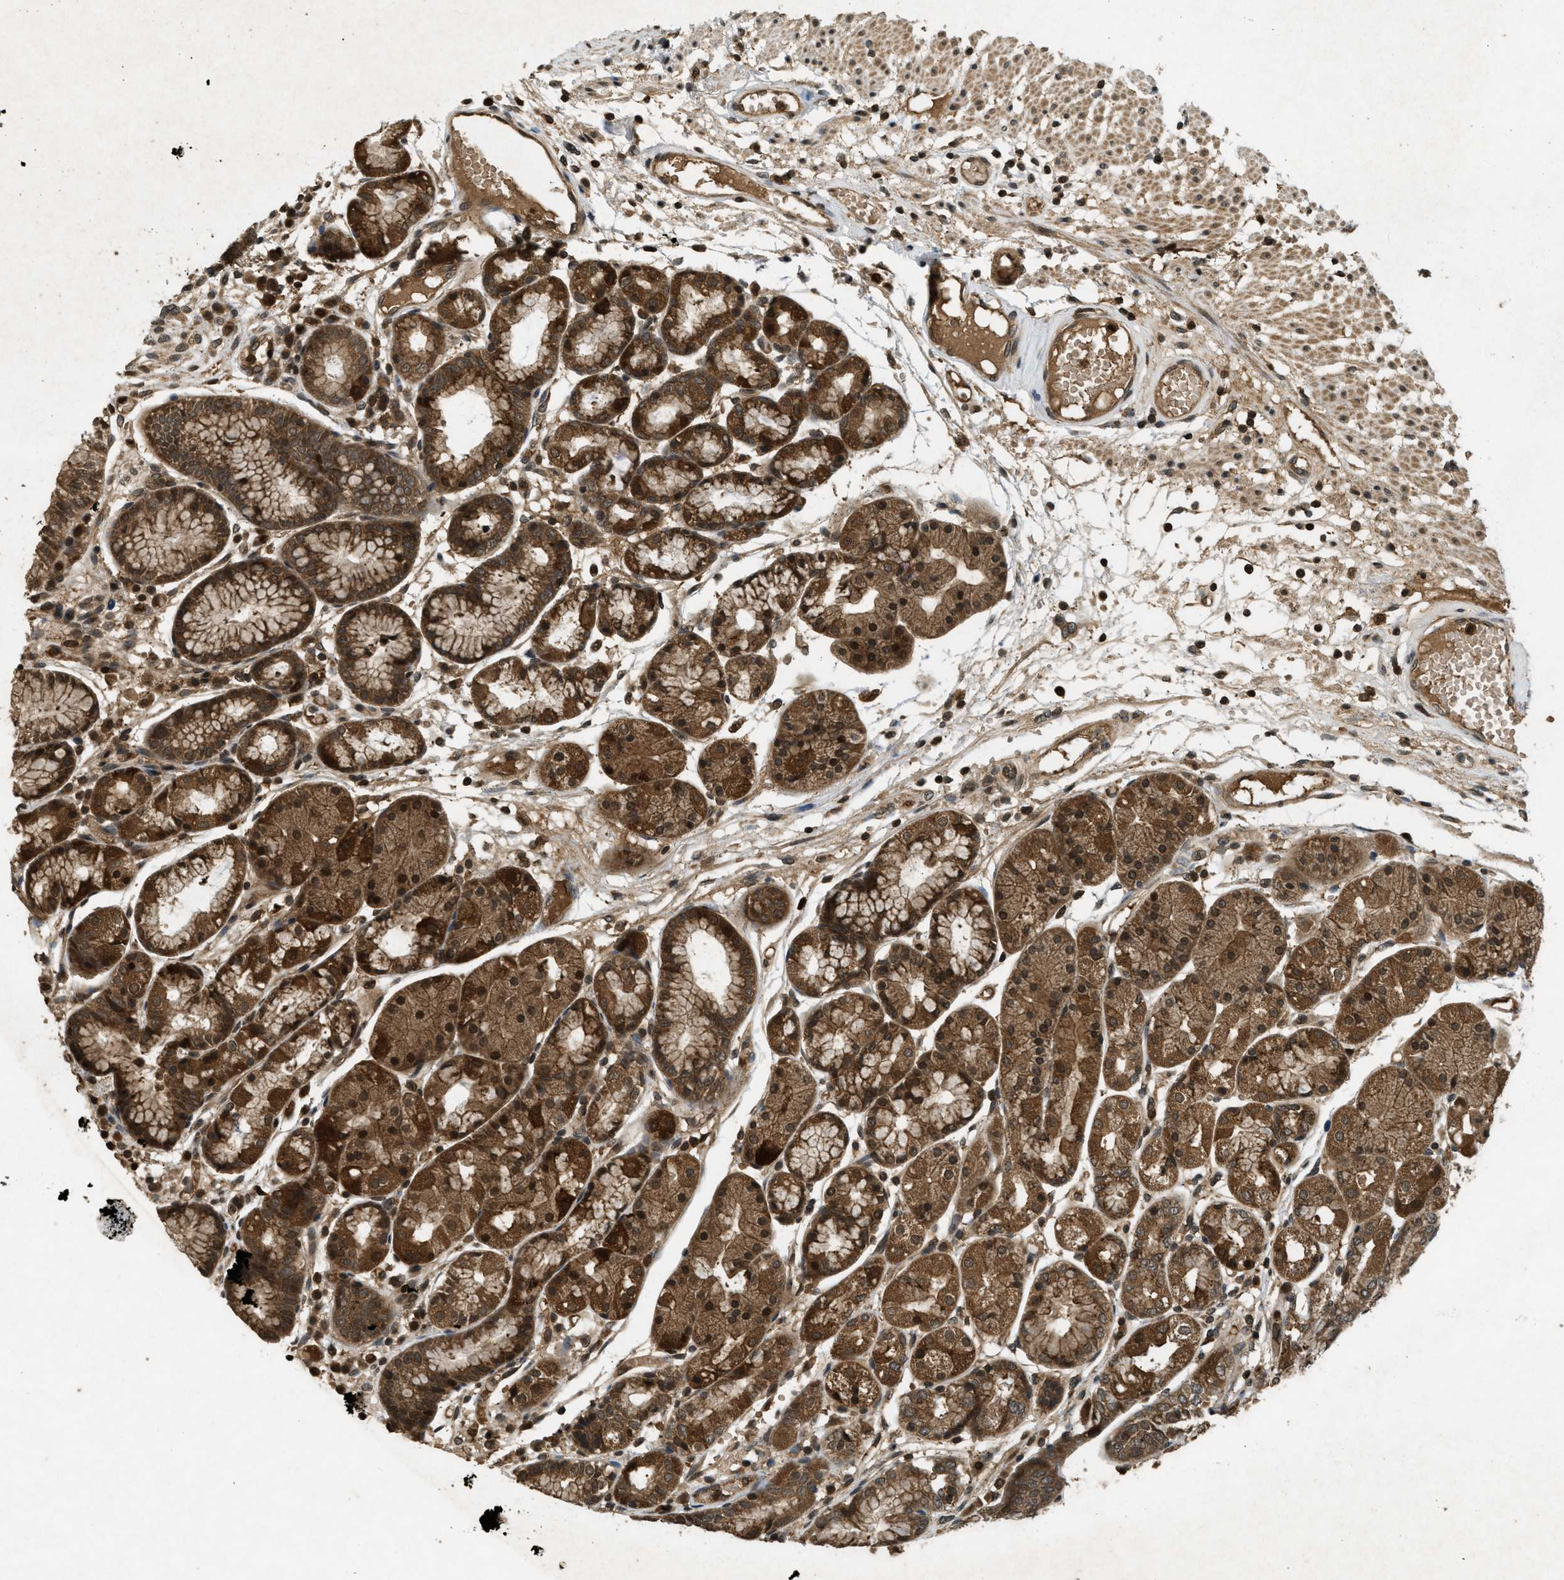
{"staining": {"intensity": "strong", "quantity": ">75%", "location": "cytoplasmic/membranous,nuclear"}, "tissue": "stomach", "cell_type": "Glandular cells", "image_type": "normal", "snomed": [{"axis": "morphology", "description": "Normal tissue, NOS"}, {"axis": "topography", "description": "Stomach, upper"}], "caption": "Immunohistochemical staining of benign stomach displays >75% levels of strong cytoplasmic/membranous,nuclear protein positivity in approximately >75% of glandular cells. The staining was performed using DAB (3,3'-diaminobenzidine), with brown indicating positive protein expression. Nuclei are stained blue with hematoxylin.", "gene": "ATG7", "patient": {"sex": "male", "age": 72}}